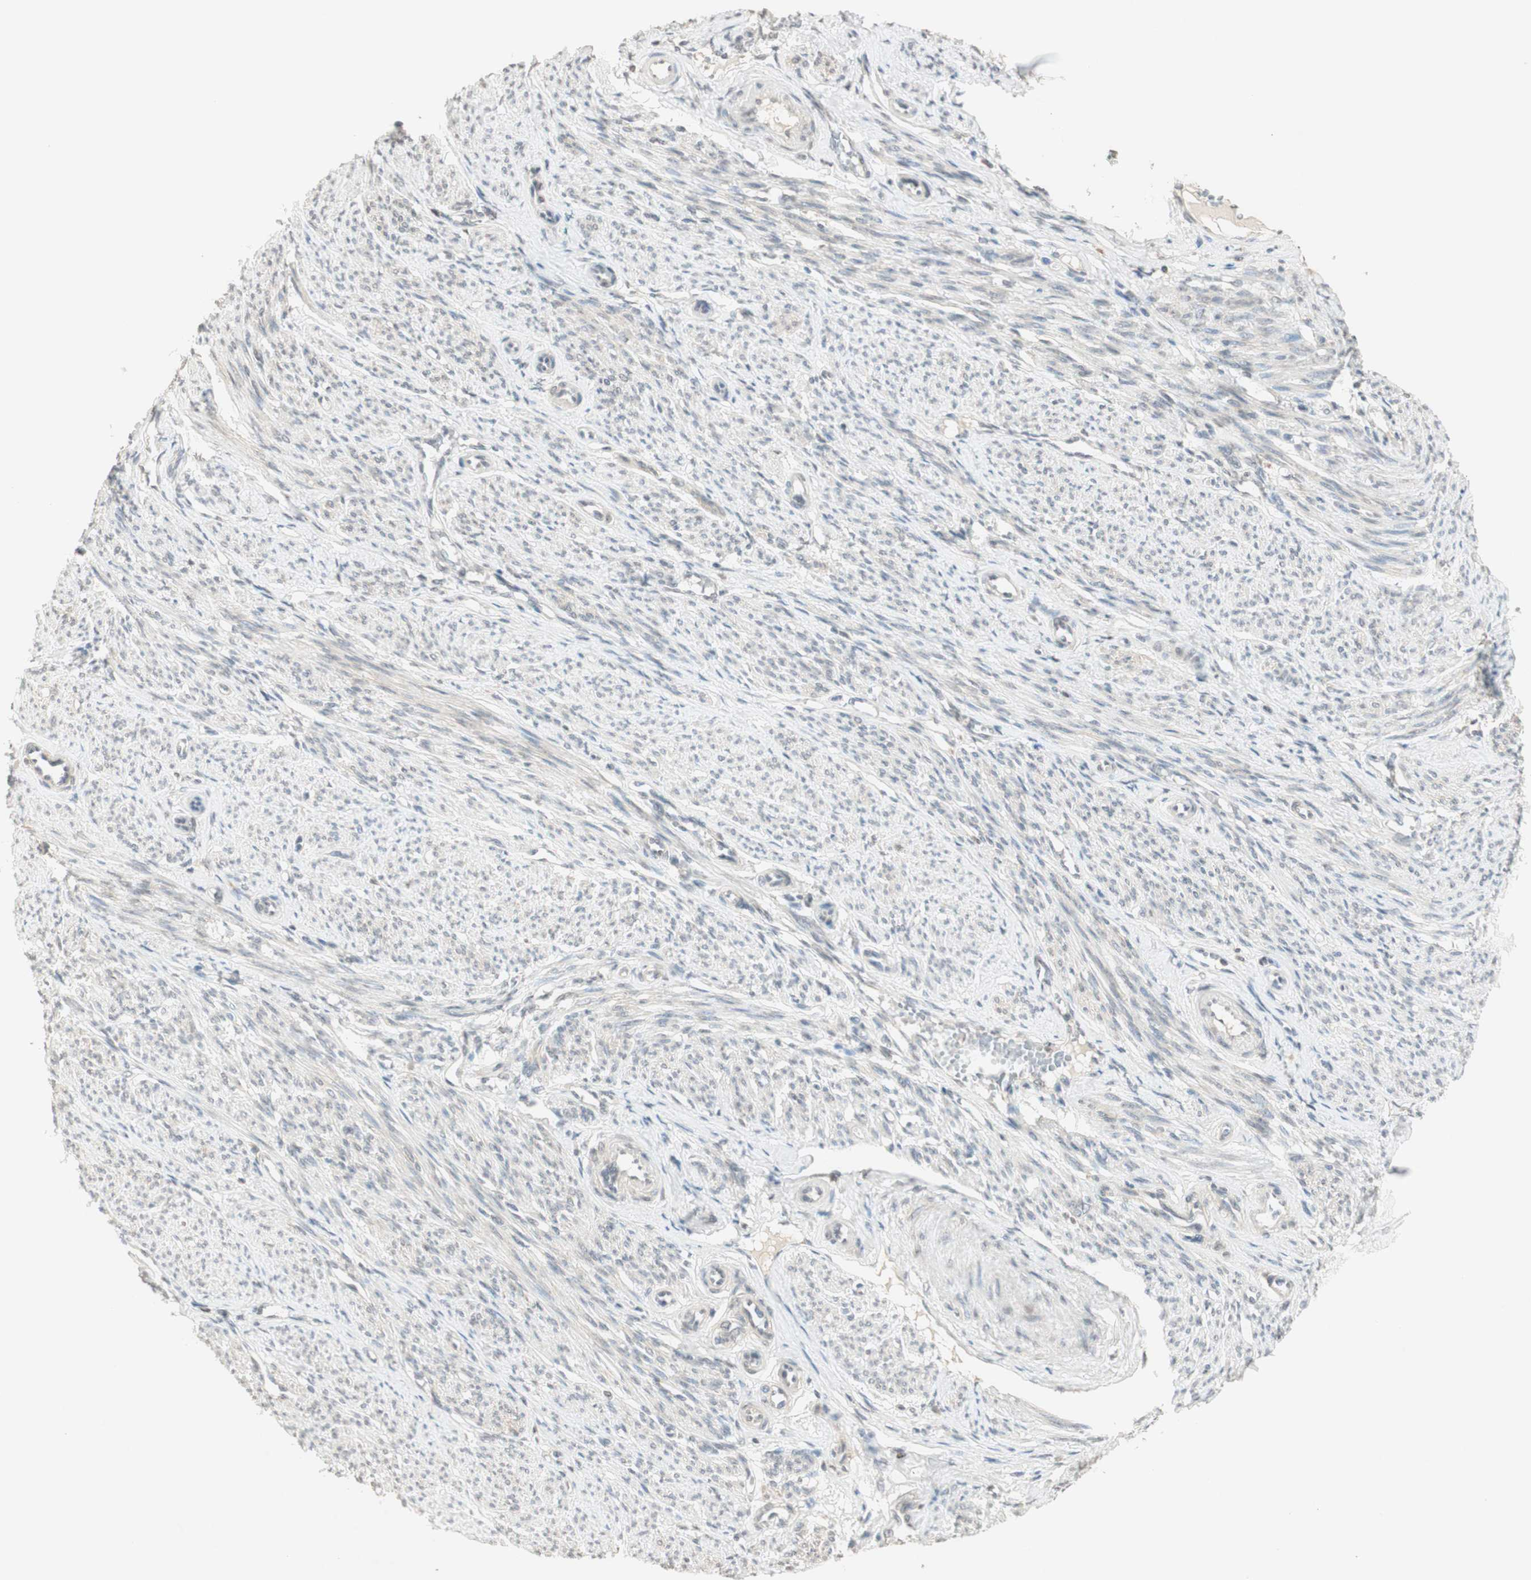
{"staining": {"intensity": "weak", "quantity": ">75%", "location": "cytoplasmic/membranous"}, "tissue": "smooth muscle", "cell_type": "Smooth muscle cells", "image_type": "normal", "snomed": [{"axis": "morphology", "description": "Normal tissue, NOS"}, {"axis": "topography", "description": "Smooth muscle"}], "caption": "The image reveals staining of unremarkable smooth muscle, revealing weak cytoplasmic/membranous protein positivity (brown color) within smooth muscle cells. Using DAB (3,3'-diaminobenzidine) (brown) and hematoxylin (blue) stains, captured at high magnification using brightfield microscopy.", "gene": "GLI1", "patient": {"sex": "female", "age": 65}}